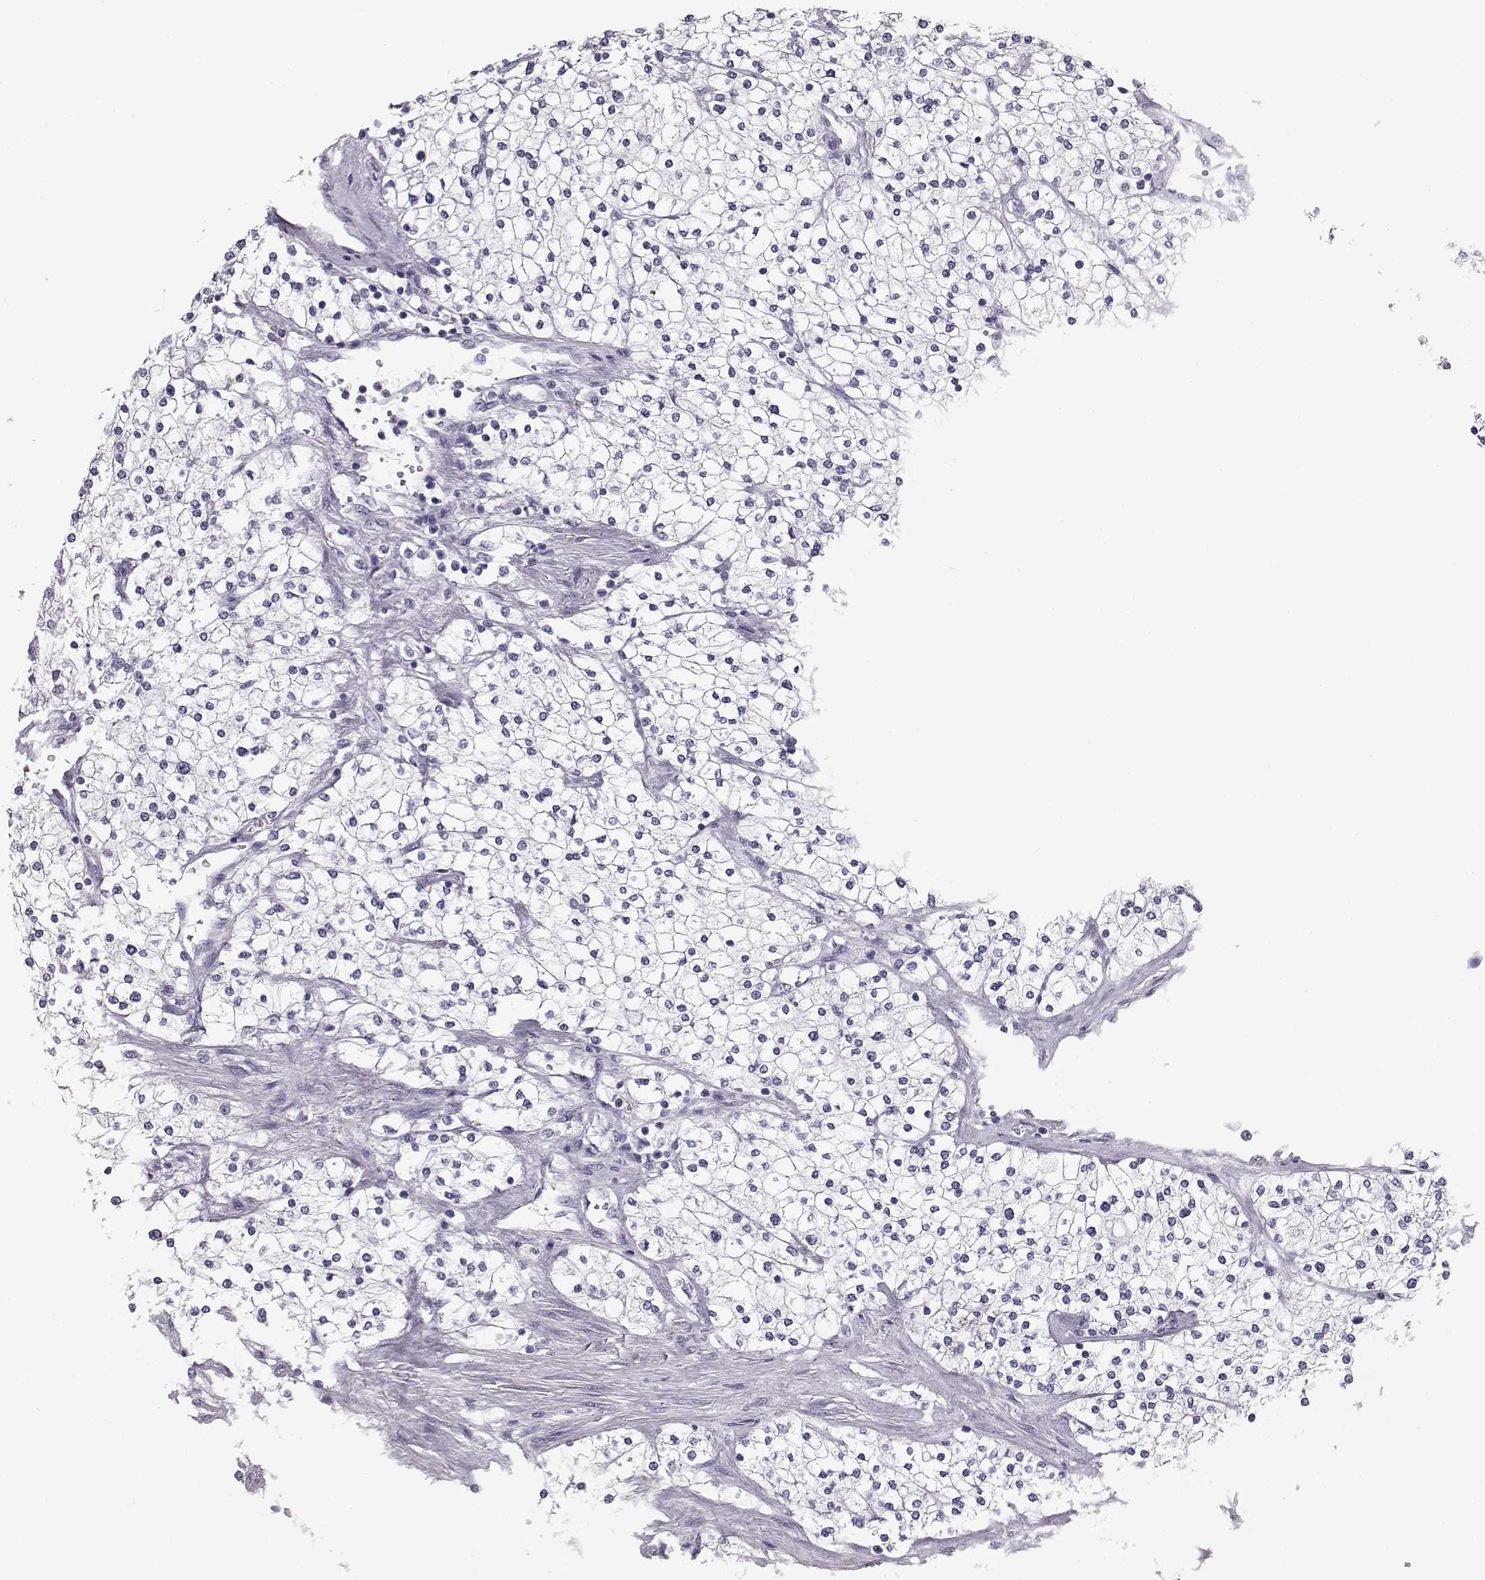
{"staining": {"intensity": "negative", "quantity": "none", "location": "none"}, "tissue": "renal cancer", "cell_type": "Tumor cells", "image_type": "cancer", "snomed": [{"axis": "morphology", "description": "Adenocarcinoma, NOS"}, {"axis": "topography", "description": "Kidney"}], "caption": "Immunohistochemistry (IHC) histopathology image of neoplastic tissue: human renal cancer (adenocarcinoma) stained with DAB shows no significant protein staining in tumor cells. (Immunohistochemistry (IHC), brightfield microscopy, high magnification).", "gene": "BFSP2", "patient": {"sex": "male", "age": 80}}